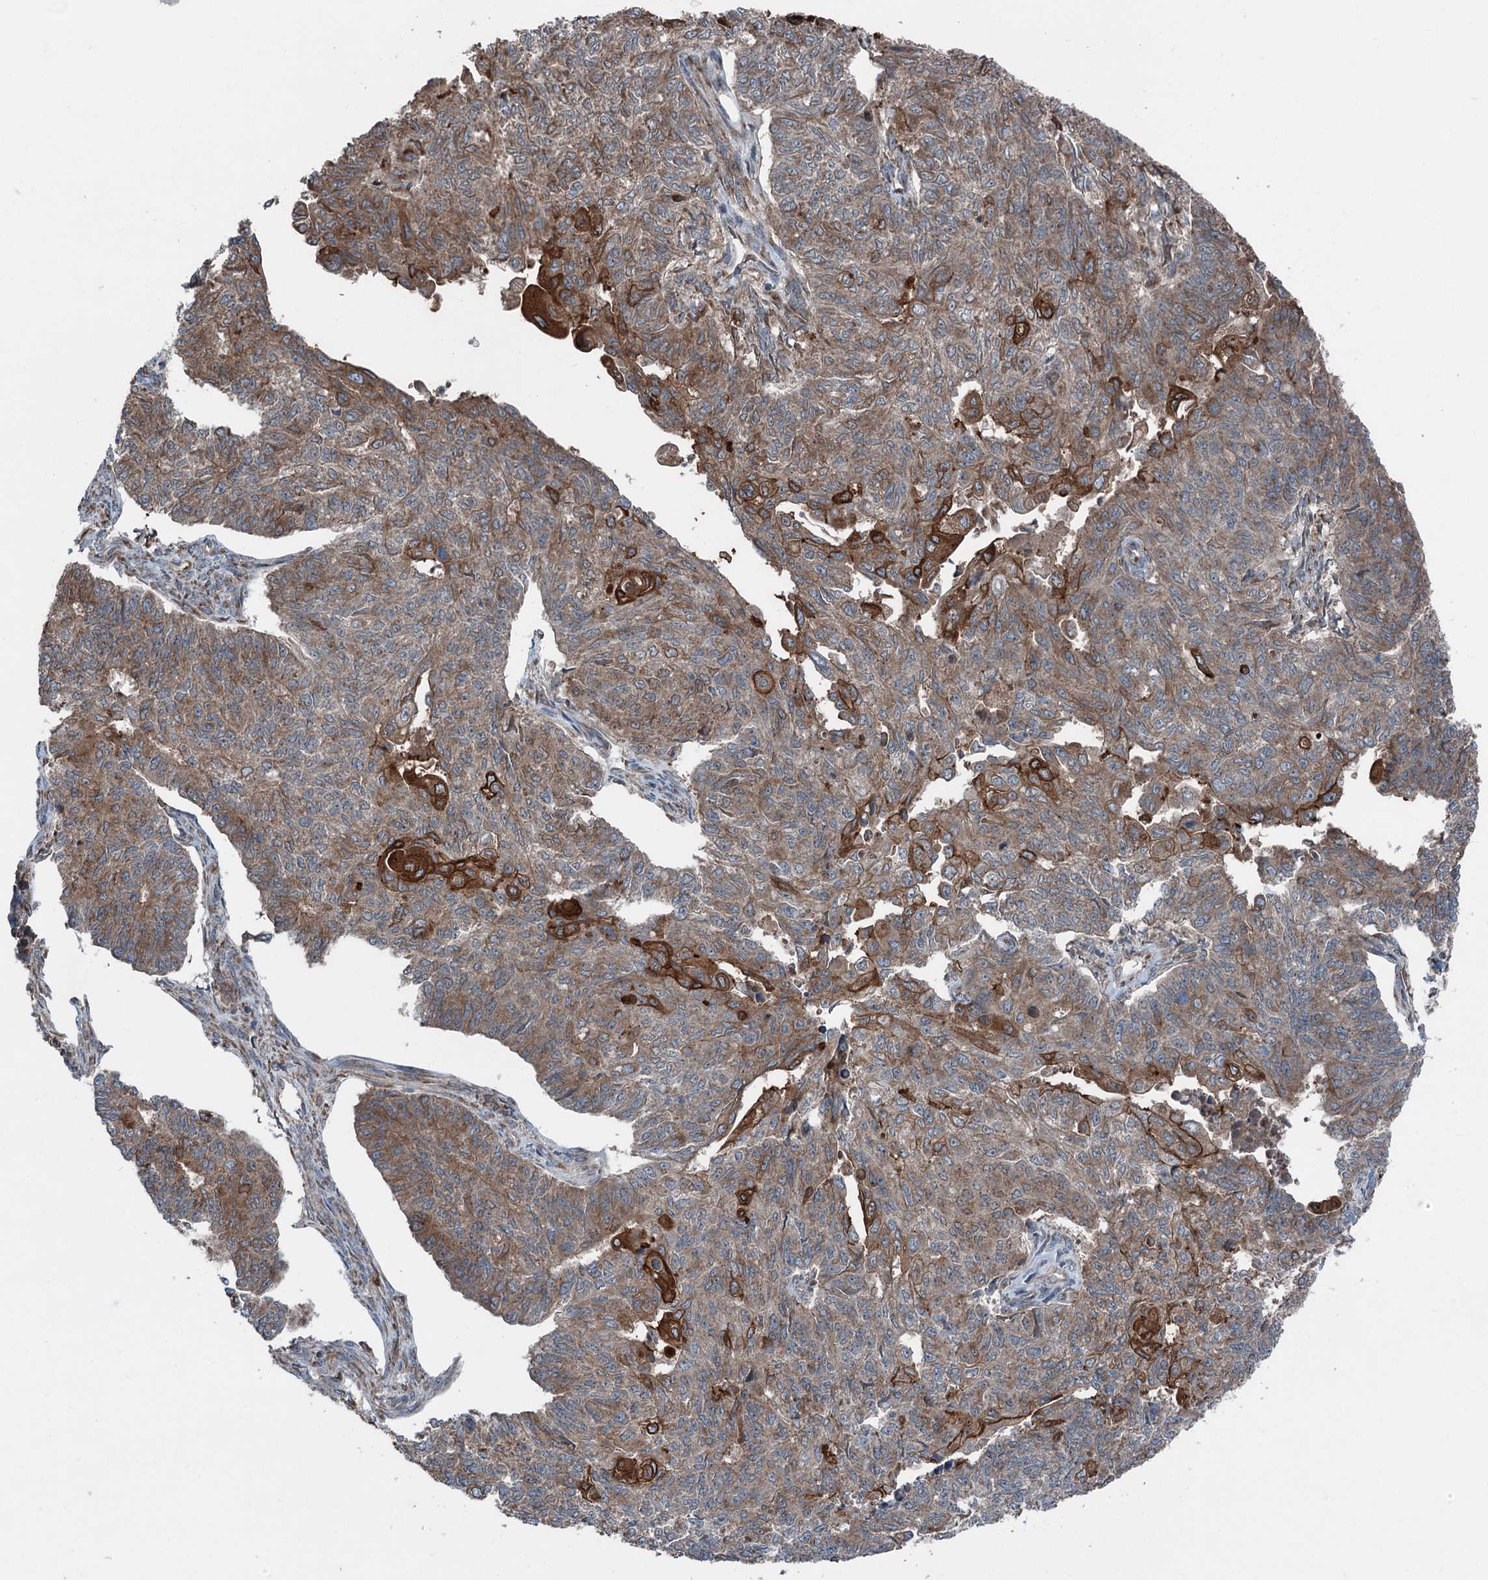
{"staining": {"intensity": "strong", "quantity": "<25%", "location": "cytoplasmic/membranous"}, "tissue": "endometrial cancer", "cell_type": "Tumor cells", "image_type": "cancer", "snomed": [{"axis": "morphology", "description": "Adenocarcinoma, NOS"}, {"axis": "topography", "description": "Endometrium"}], "caption": "Brown immunohistochemical staining in endometrial adenocarcinoma exhibits strong cytoplasmic/membranous staining in approximately <25% of tumor cells.", "gene": "CALCOCO1", "patient": {"sex": "female", "age": 32}}